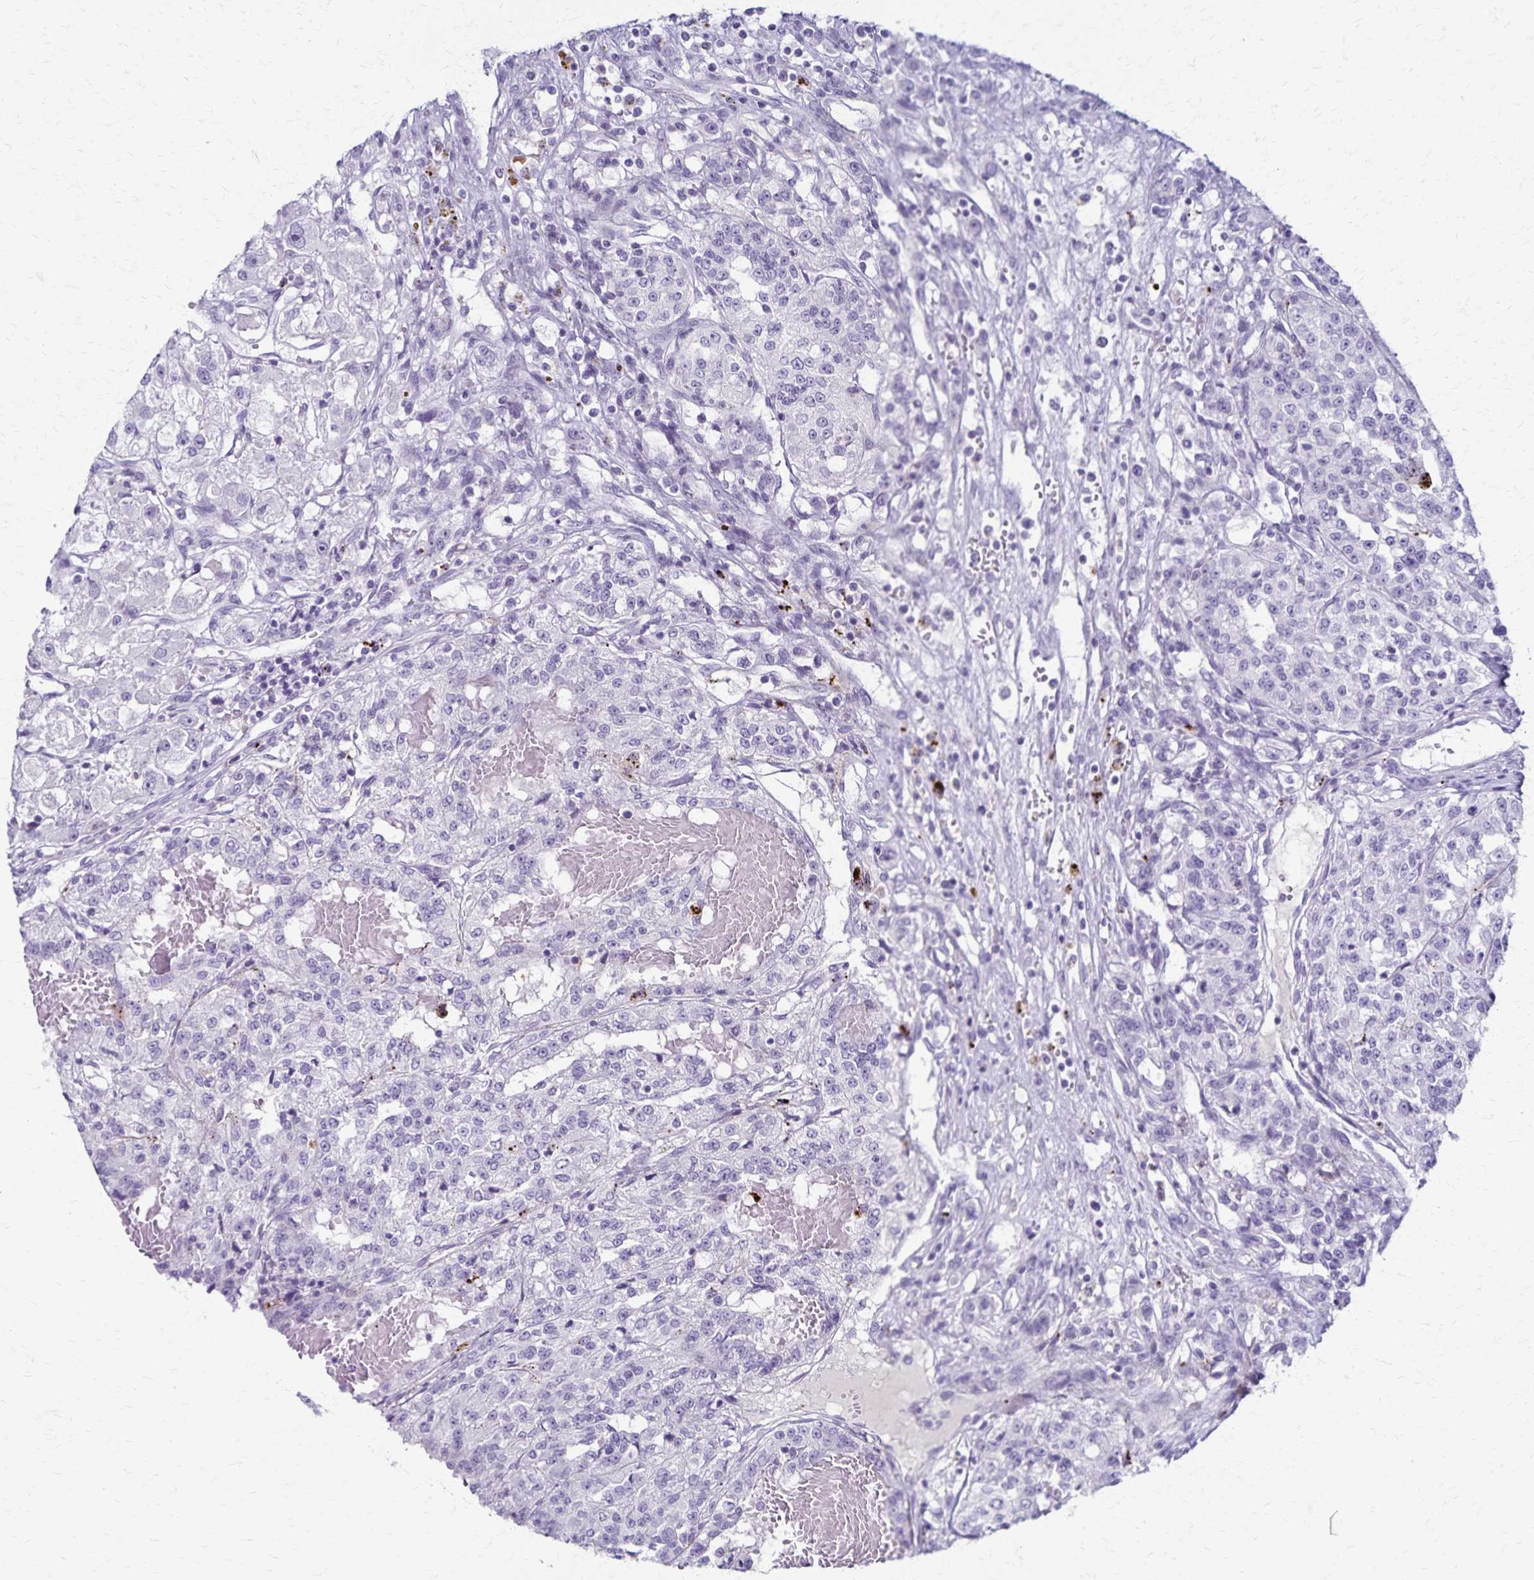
{"staining": {"intensity": "strong", "quantity": "<25%", "location": "cytoplasmic/membranous"}, "tissue": "renal cancer", "cell_type": "Tumor cells", "image_type": "cancer", "snomed": [{"axis": "morphology", "description": "Adenocarcinoma, NOS"}, {"axis": "topography", "description": "Kidney"}], "caption": "A photomicrograph showing strong cytoplasmic/membranous staining in approximately <25% of tumor cells in renal adenocarcinoma, as visualized by brown immunohistochemical staining.", "gene": "TMEM60", "patient": {"sex": "female", "age": 63}}